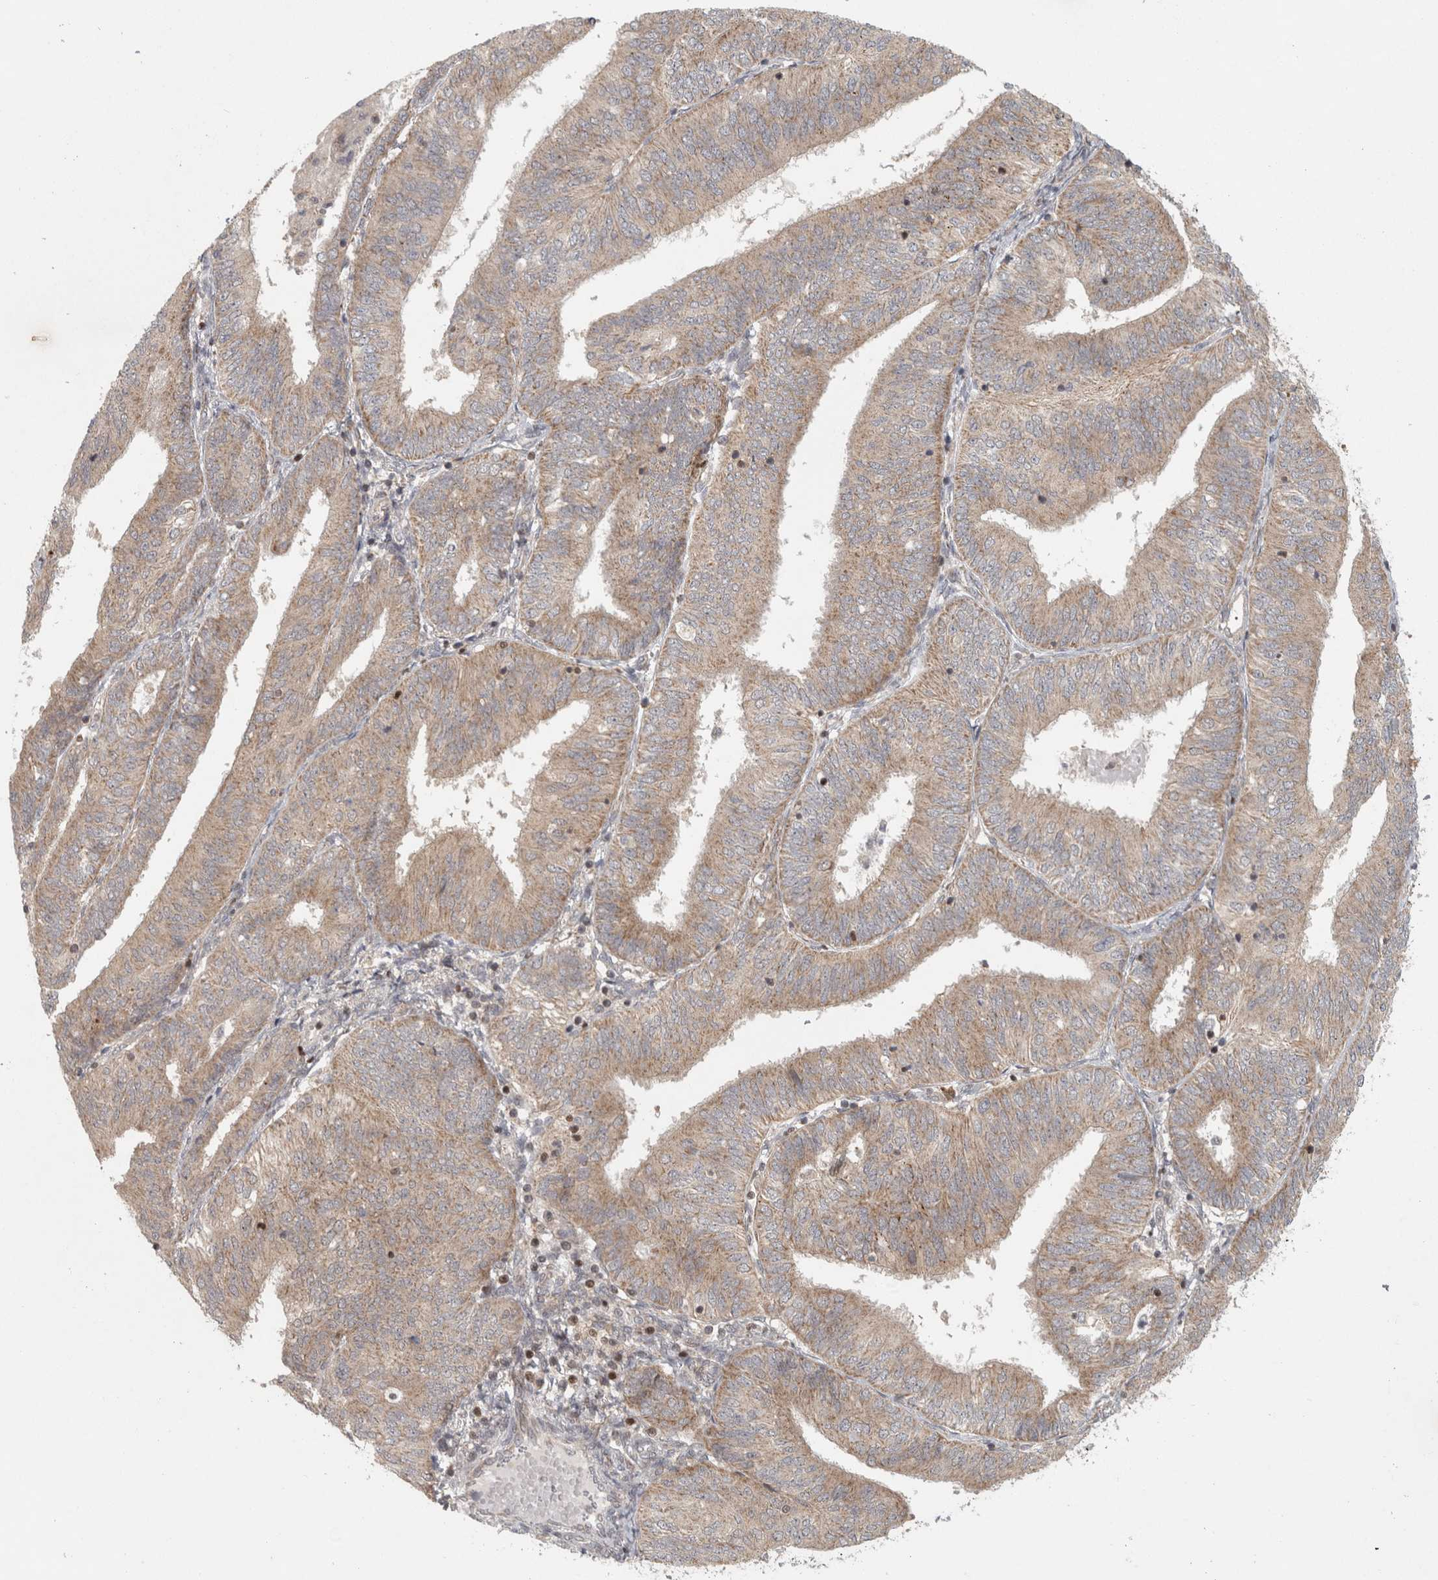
{"staining": {"intensity": "weak", "quantity": ">75%", "location": "cytoplasmic/membranous"}, "tissue": "endometrial cancer", "cell_type": "Tumor cells", "image_type": "cancer", "snomed": [{"axis": "morphology", "description": "Adenocarcinoma, NOS"}, {"axis": "topography", "description": "Endometrium"}], "caption": "DAB immunohistochemical staining of endometrial cancer (adenocarcinoma) demonstrates weak cytoplasmic/membranous protein positivity in approximately >75% of tumor cells.", "gene": "KDM8", "patient": {"sex": "female", "age": 58}}